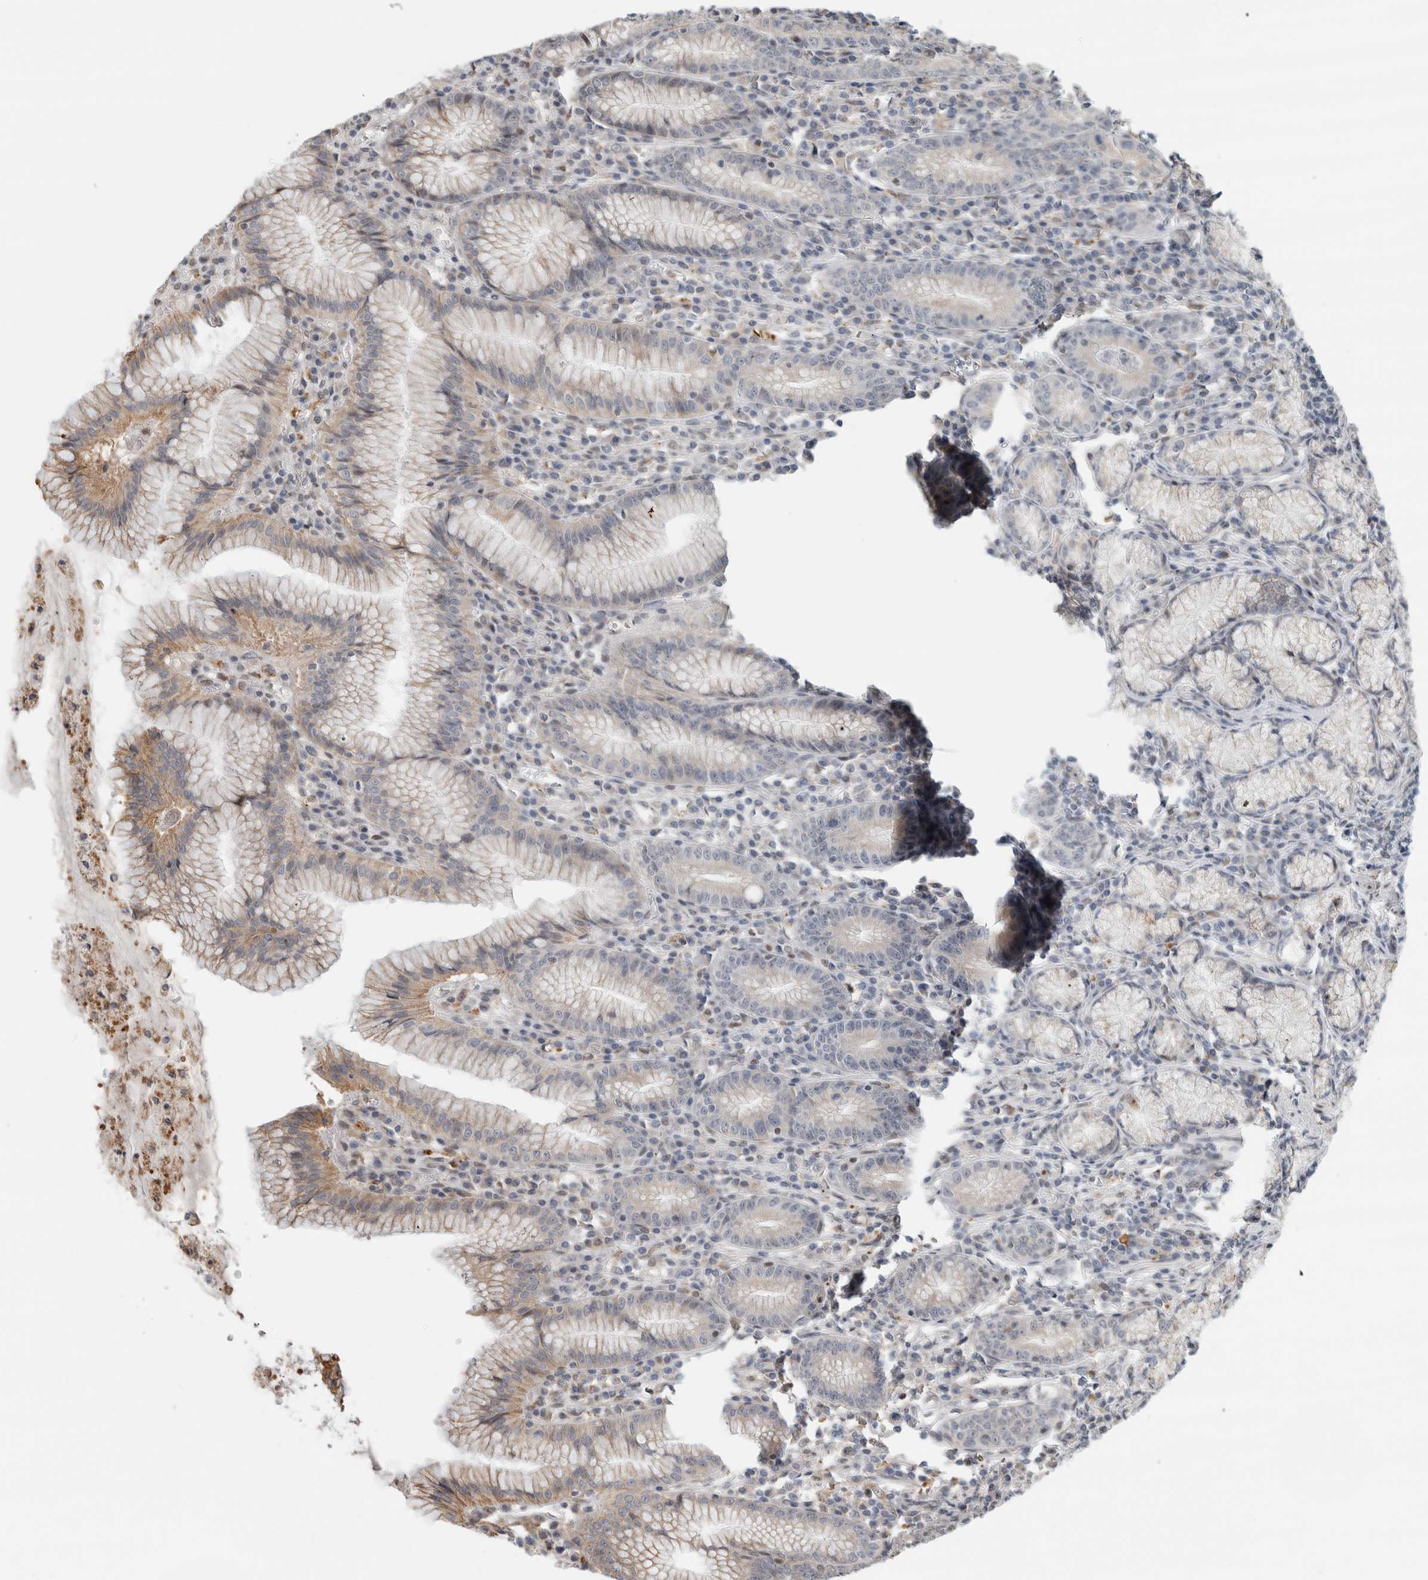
{"staining": {"intensity": "weak", "quantity": "25%-75%", "location": "cytoplasmic/membranous"}, "tissue": "stomach", "cell_type": "Glandular cells", "image_type": "normal", "snomed": [{"axis": "morphology", "description": "Normal tissue, NOS"}, {"axis": "topography", "description": "Stomach"}], "caption": "This is an image of immunohistochemistry (IHC) staining of unremarkable stomach, which shows weak positivity in the cytoplasmic/membranous of glandular cells.", "gene": "NAB2", "patient": {"sex": "male", "age": 55}}